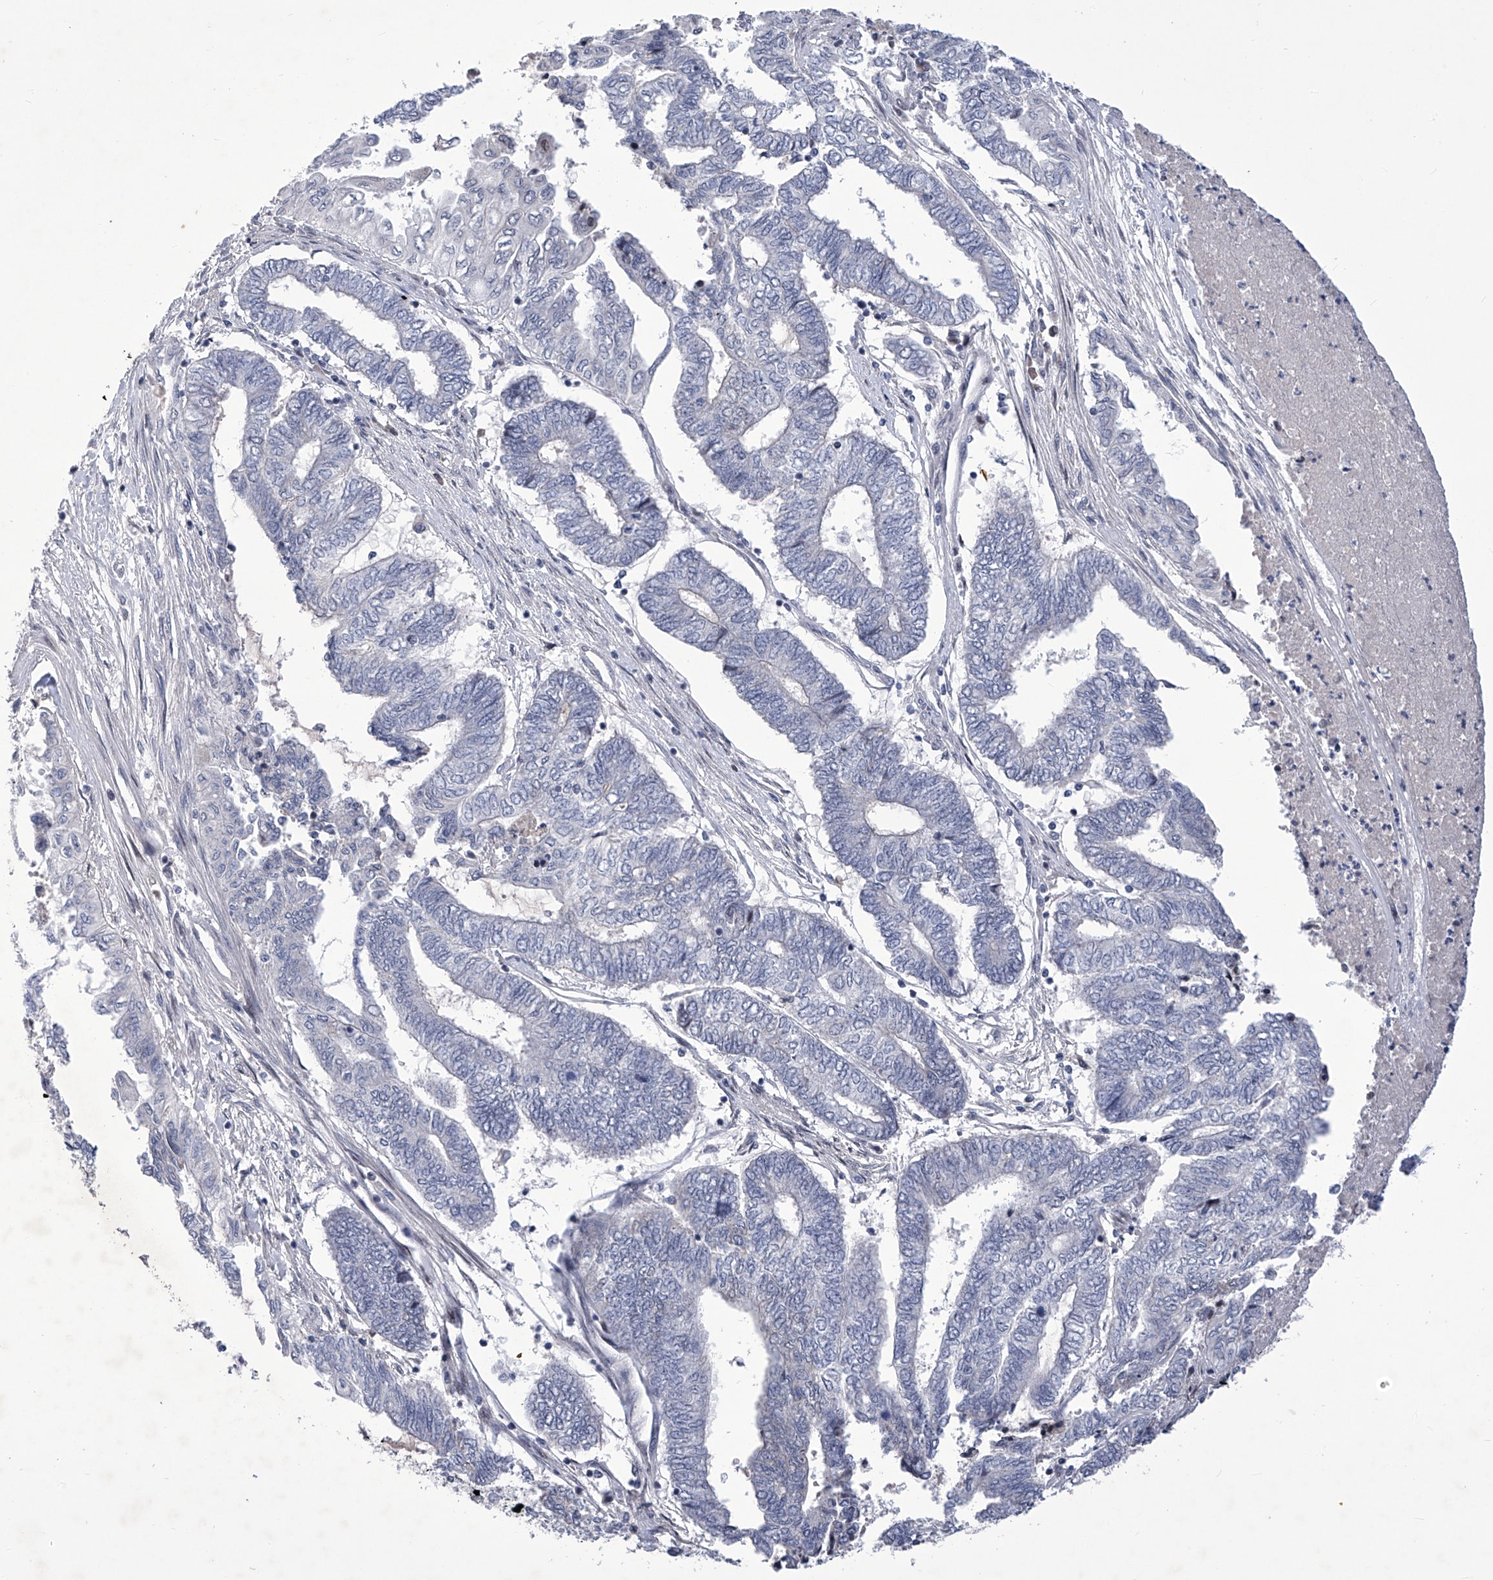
{"staining": {"intensity": "negative", "quantity": "none", "location": "none"}, "tissue": "endometrial cancer", "cell_type": "Tumor cells", "image_type": "cancer", "snomed": [{"axis": "morphology", "description": "Adenocarcinoma, NOS"}, {"axis": "topography", "description": "Uterus"}, {"axis": "topography", "description": "Endometrium"}], "caption": "DAB (3,3'-diaminobenzidine) immunohistochemical staining of endometrial cancer (adenocarcinoma) shows no significant staining in tumor cells.", "gene": "NUFIP1", "patient": {"sex": "female", "age": 70}}